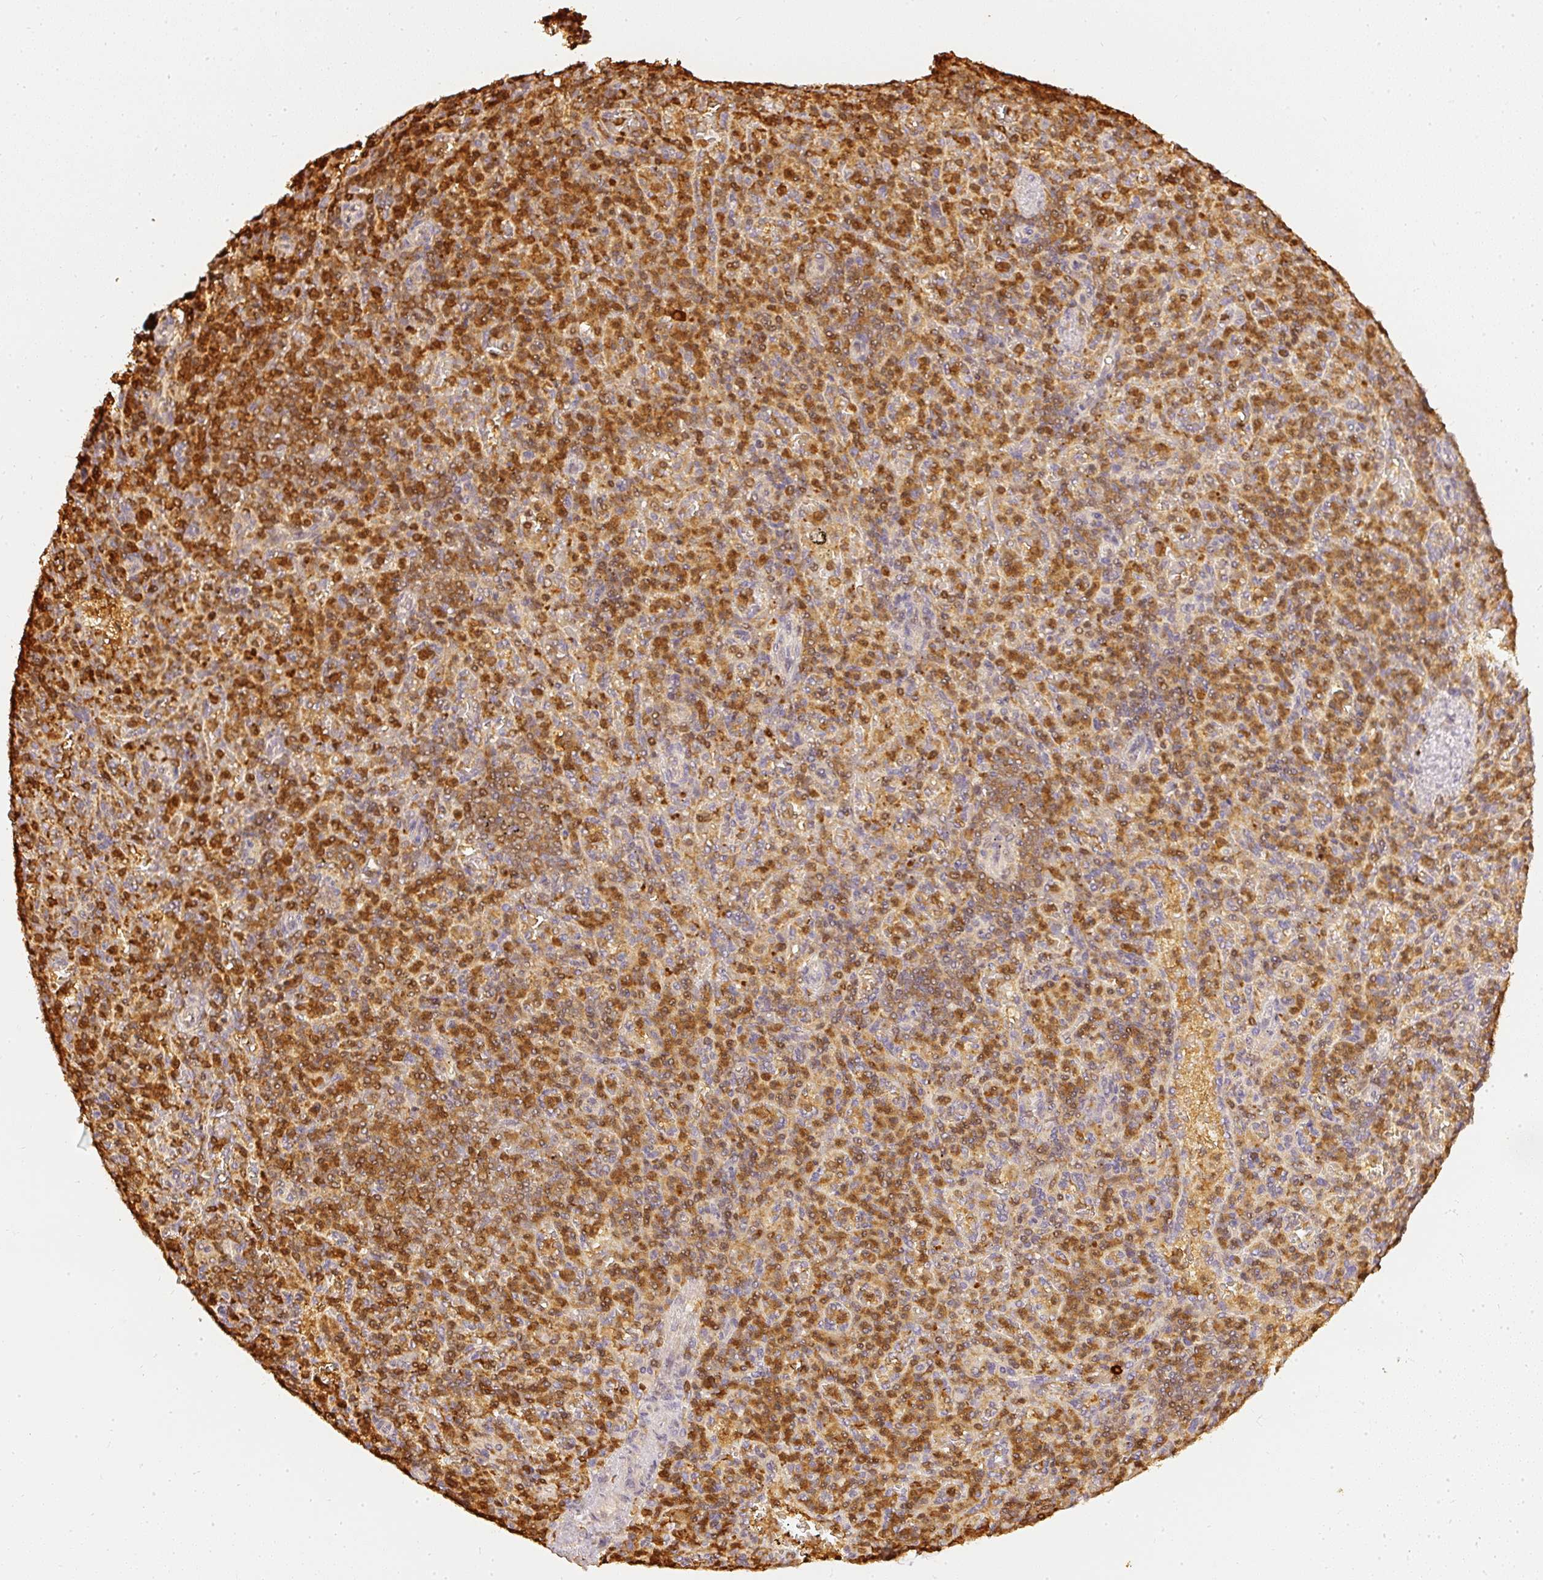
{"staining": {"intensity": "strong", "quantity": ">75%", "location": "cytoplasmic/membranous,nuclear"}, "tissue": "spleen", "cell_type": "Cells in red pulp", "image_type": "normal", "snomed": [{"axis": "morphology", "description": "Normal tissue, NOS"}, {"axis": "topography", "description": "Spleen"}], "caption": "Immunohistochemistry (IHC) of benign human spleen shows high levels of strong cytoplasmic/membranous,nuclear positivity in approximately >75% of cells in red pulp.", "gene": "PFN1", "patient": {"sex": "female", "age": 74}}